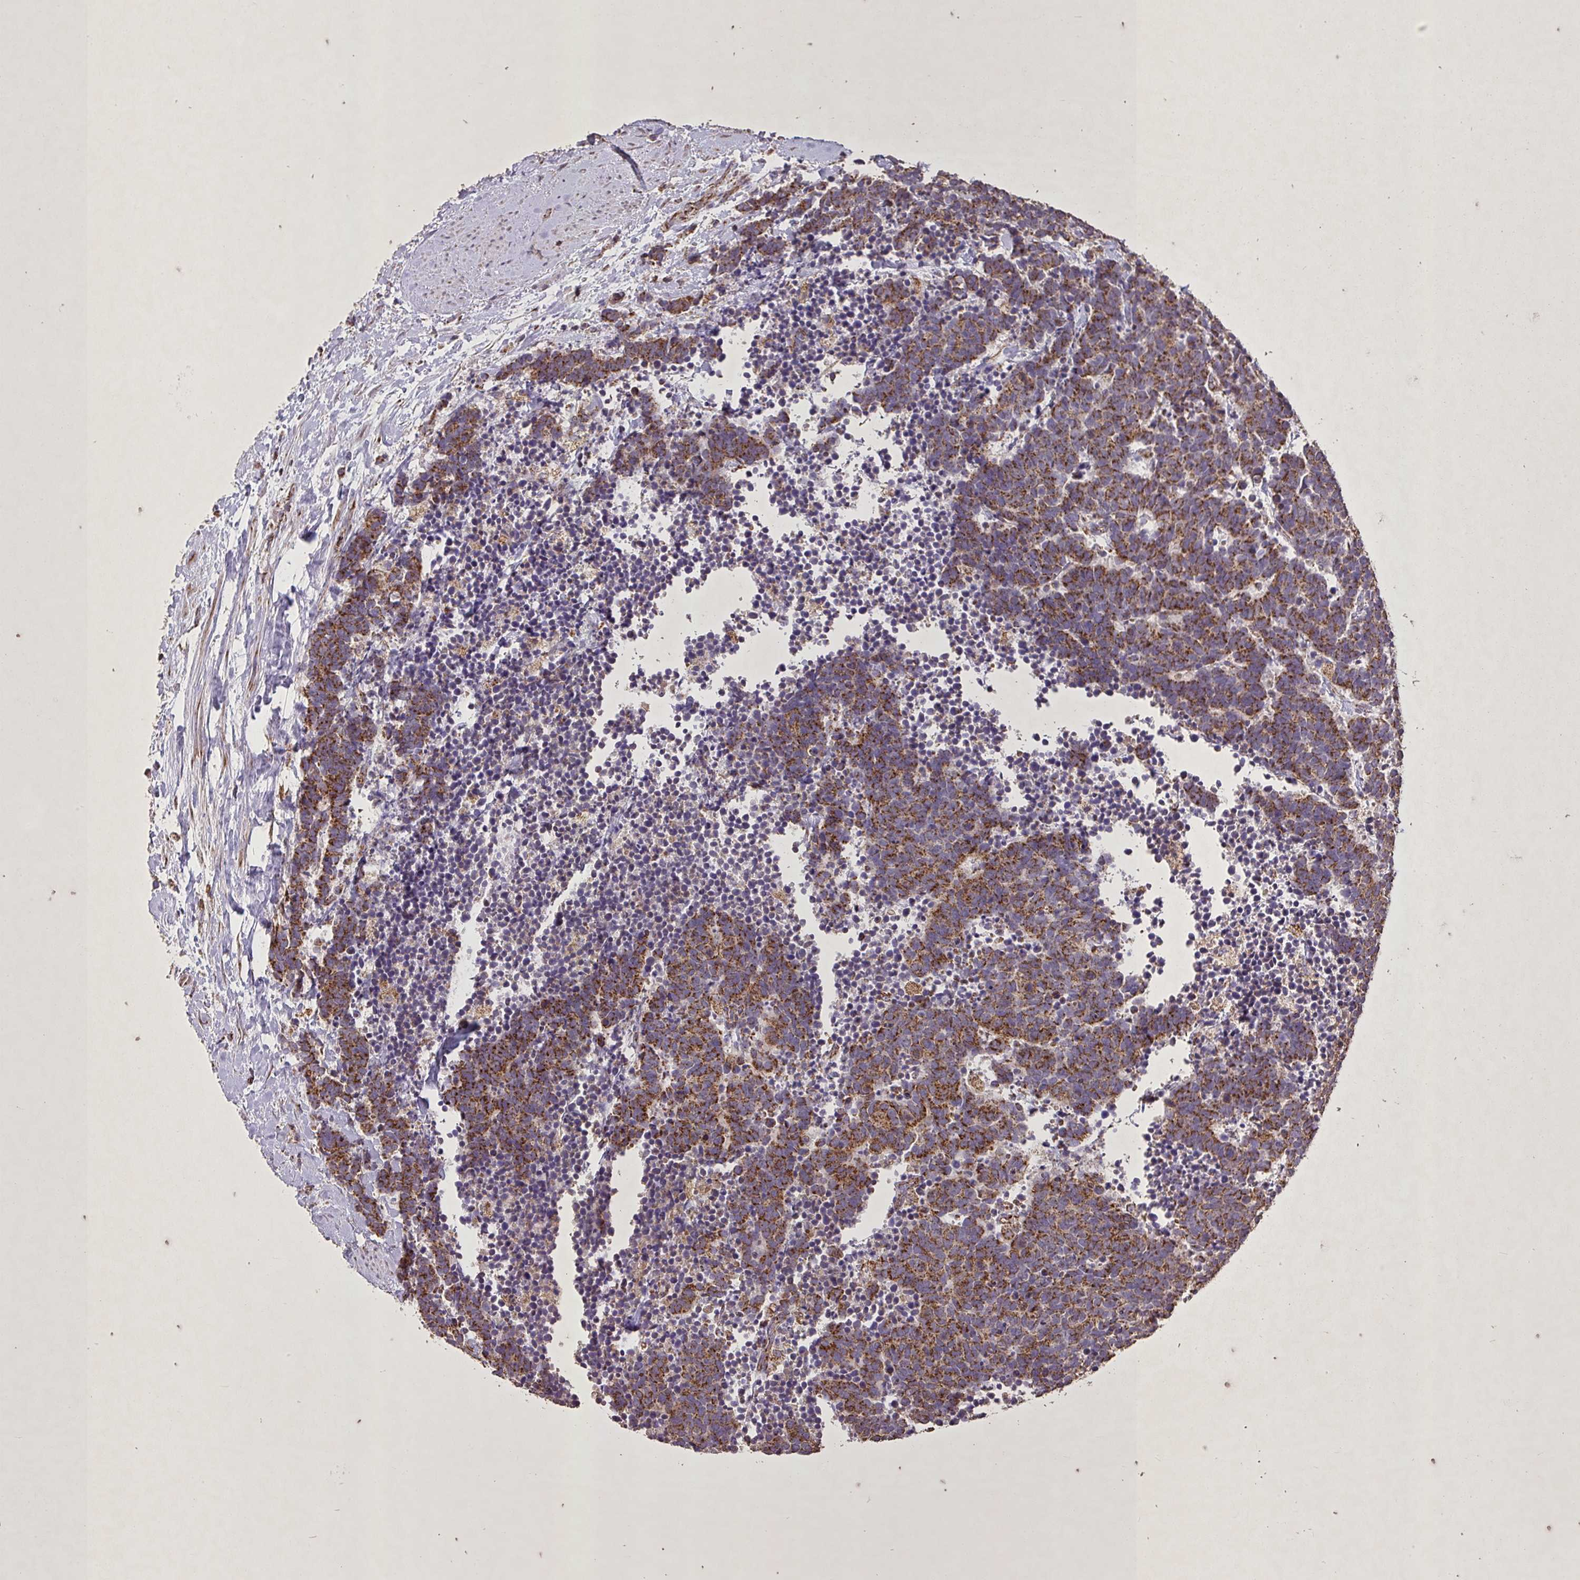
{"staining": {"intensity": "moderate", "quantity": ">75%", "location": "cytoplasmic/membranous"}, "tissue": "carcinoid", "cell_type": "Tumor cells", "image_type": "cancer", "snomed": [{"axis": "morphology", "description": "Carcinoma, NOS"}, {"axis": "morphology", "description": "Carcinoid, malignant, NOS"}, {"axis": "topography", "description": "Prostate"}], "caption": "A high-resolution micrograph shows immunohistochemistry (IHC) staining of malignant carcinoid, which reveals moderate cytoplasmic/membranous expression in about >75% of tumor cells.", "gene": "AGK", "patient": {"sex": "male", "age": 57}}